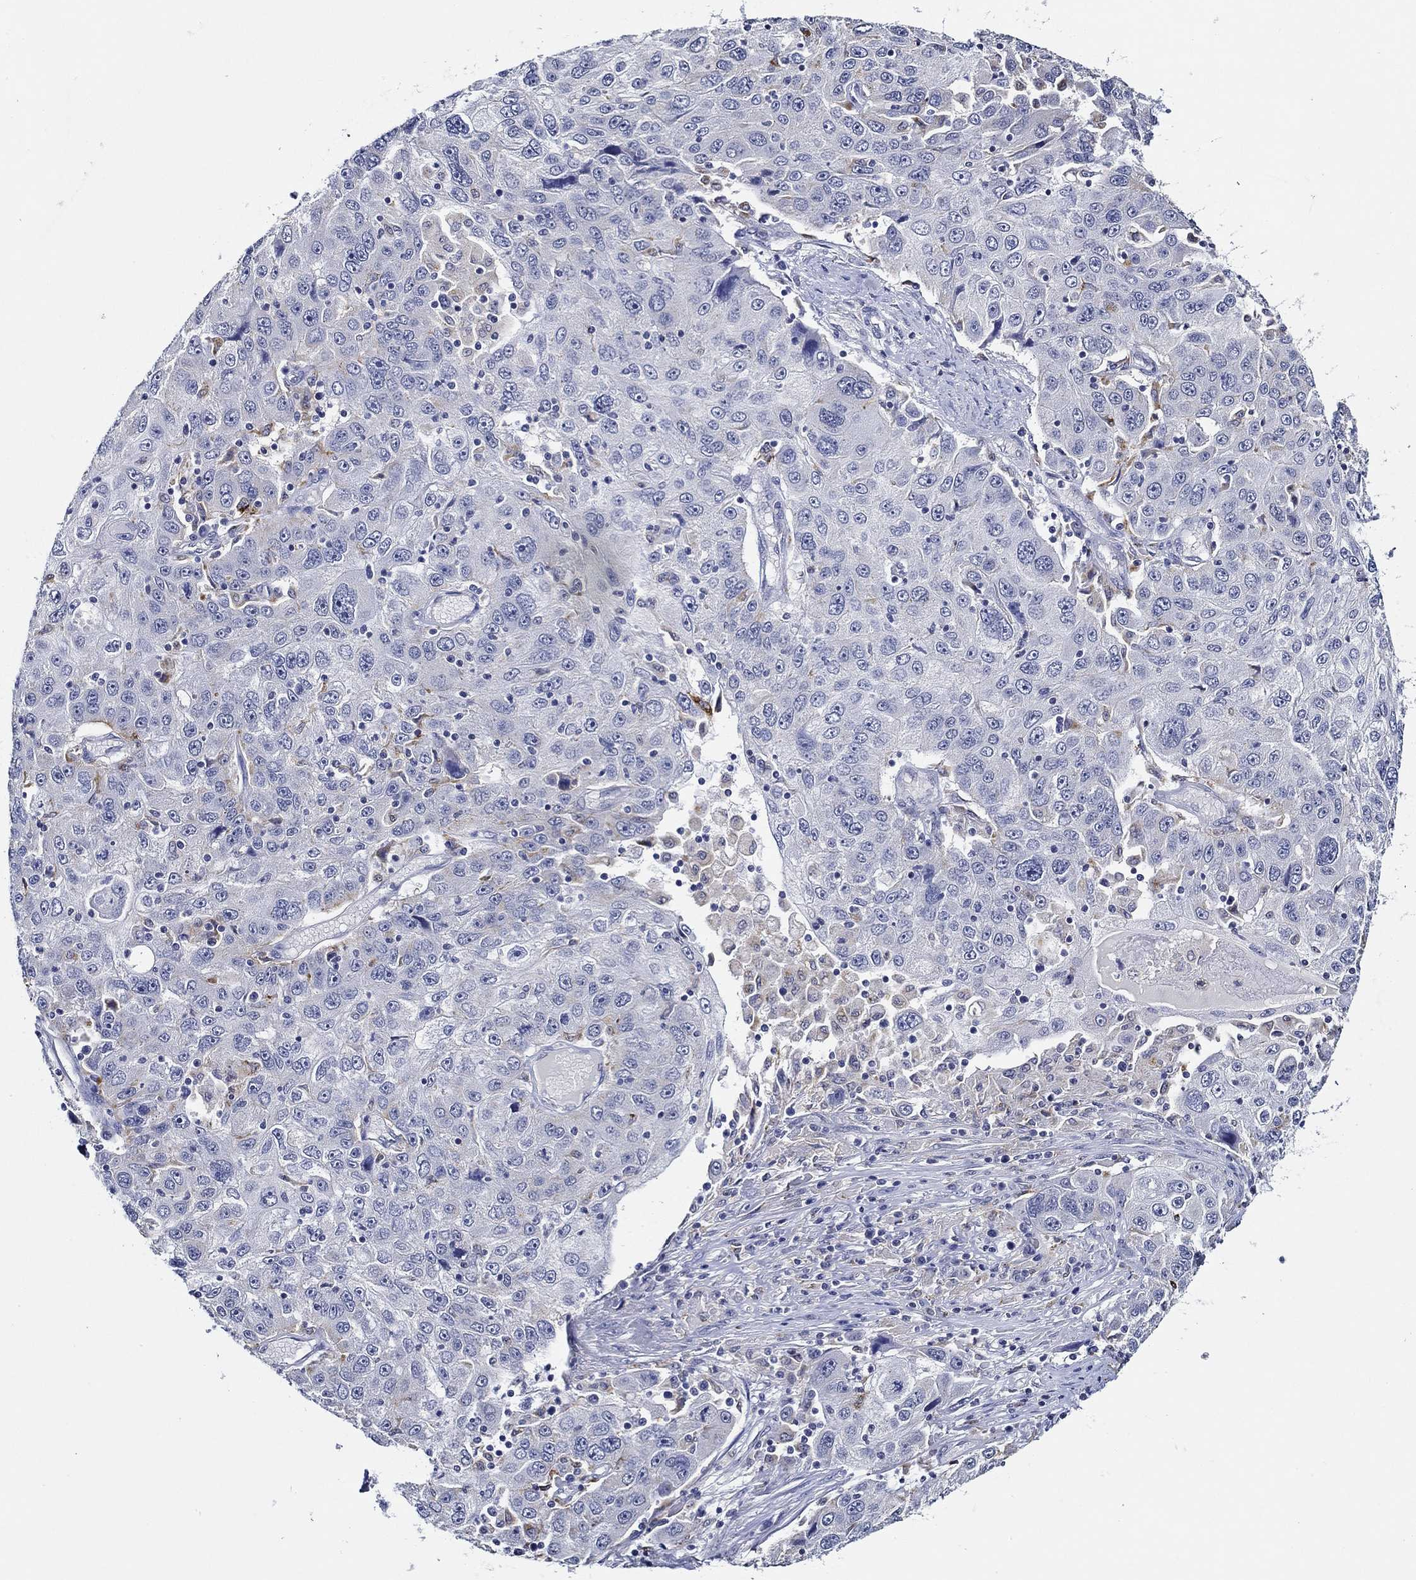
{"staining": {"intensity": "weak", "quantity": "<25%", "location": "cytoplasmic/membranous"}, "tissue": "stomach cancer", "cell_type": "Tumor cells", "image_type": "cancer", "snomed": [{"axis": "morphology", "description": "Adenocarcinoma, NOS"}, {"axis": "topography", "description": "Stomach"}], "caption": "Immunohistochemical staining of human adenocarcinoma (stomach) demonstrates no significant positivity in tumor cells. Nuclei are stained in blue.", "gene": "GATA2", "patient": {"sex": "male", "age": 56}}